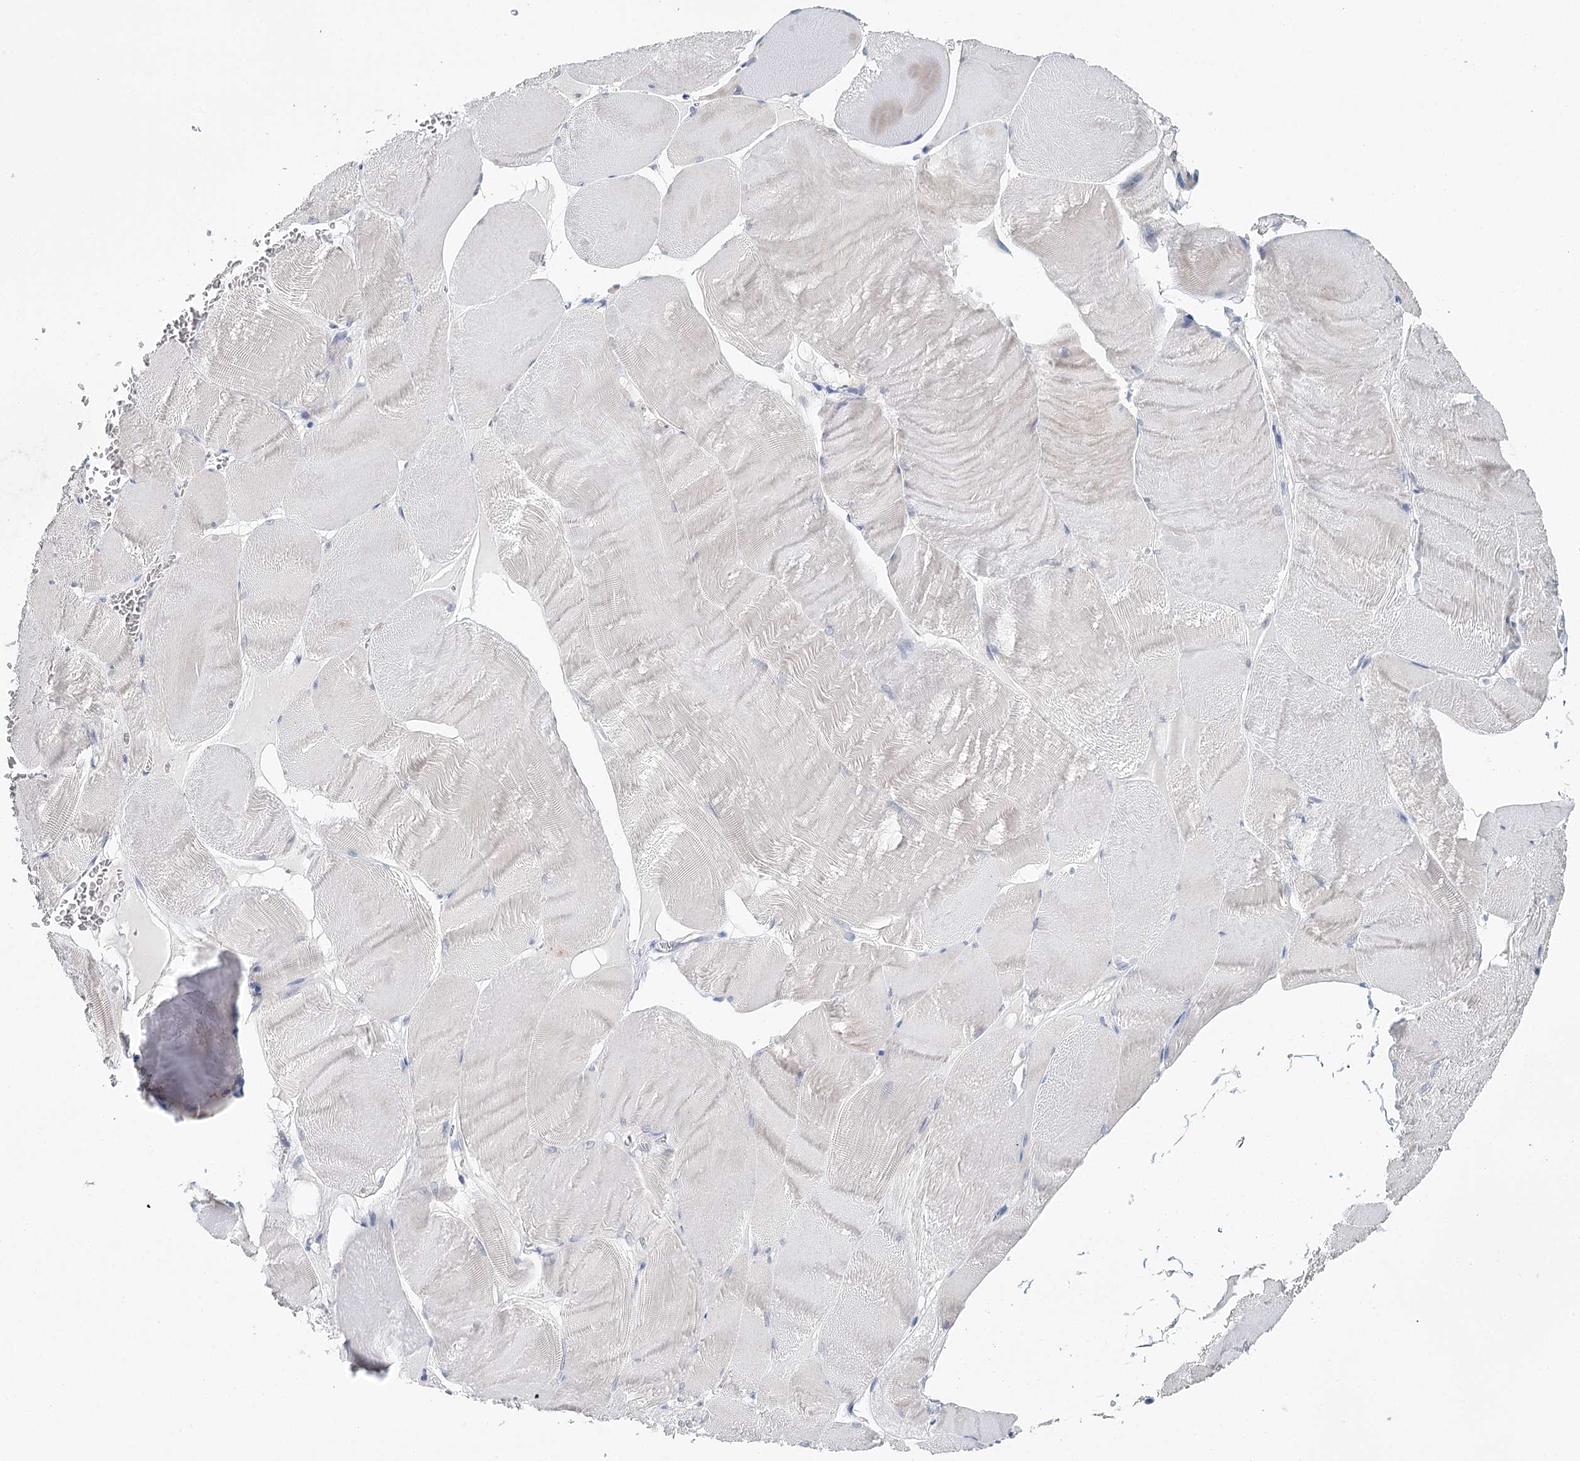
{"staining": {"intensity": "negative", "quantity": "none", "location": "none"}, "tissue": "skeletal muscle", "cell_type": "Myocytes", "image_type": "normal", "snomed": [{"axis": "morphology", "description": "Normal tissue, NOS"}, {"axis": "morphology", "description": "Basal cell carcinoma"}, {"axis": "topography", "description": "Skeletal muscle"}], "caption": "There is no significant staining in myocytes of skeletal muscle. Brightfield microscopy of immunohistochemistry stained with DAB (3,3'-diaminobenzidine) (brown) and hematoxylin (blue), captured at high magnification.", "gene": "DAPK1", "patient": {"sex": "female", "age": 64}}